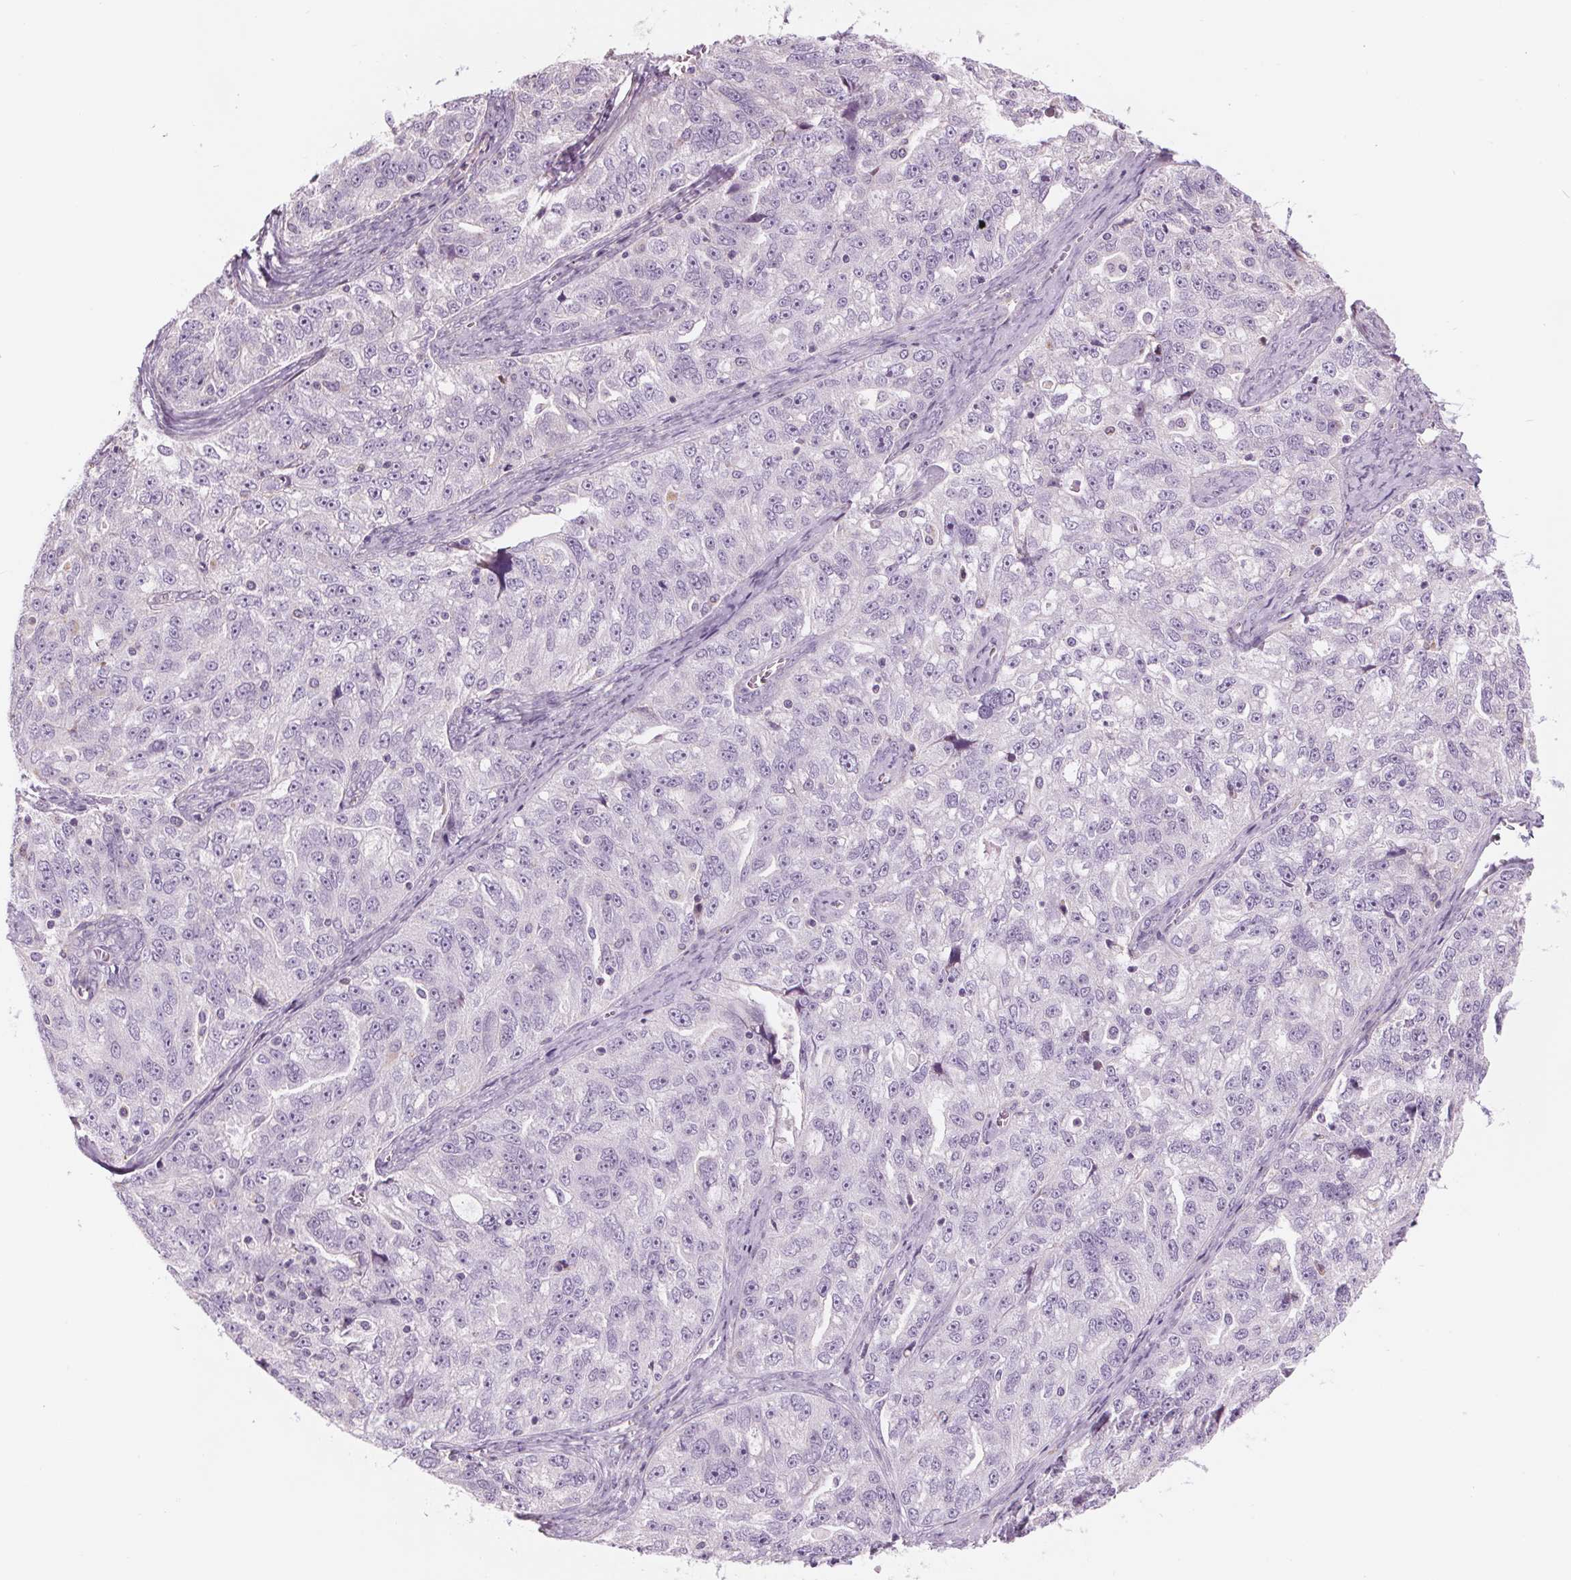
{"staining": {"intensity": "negative", "quantity": "none", "location": "none"}, "tissue": "ovarian cancer", "cell_type": "Tumor cells", "image_type": "cancer", "snomed": [{"axis": "morphology", "description": "Cystadenocarcinoma, serous, NOS"}, {"axis": "topography", "description": "Ovary"}], "caption": "Immunohistochemical staining of human ovarian cancer (serous cystadenocarcinoma) displays no significant positivity in tumor cells.", "gene": "SAMD5", "patient": {"sex": "female", "age": 51}}